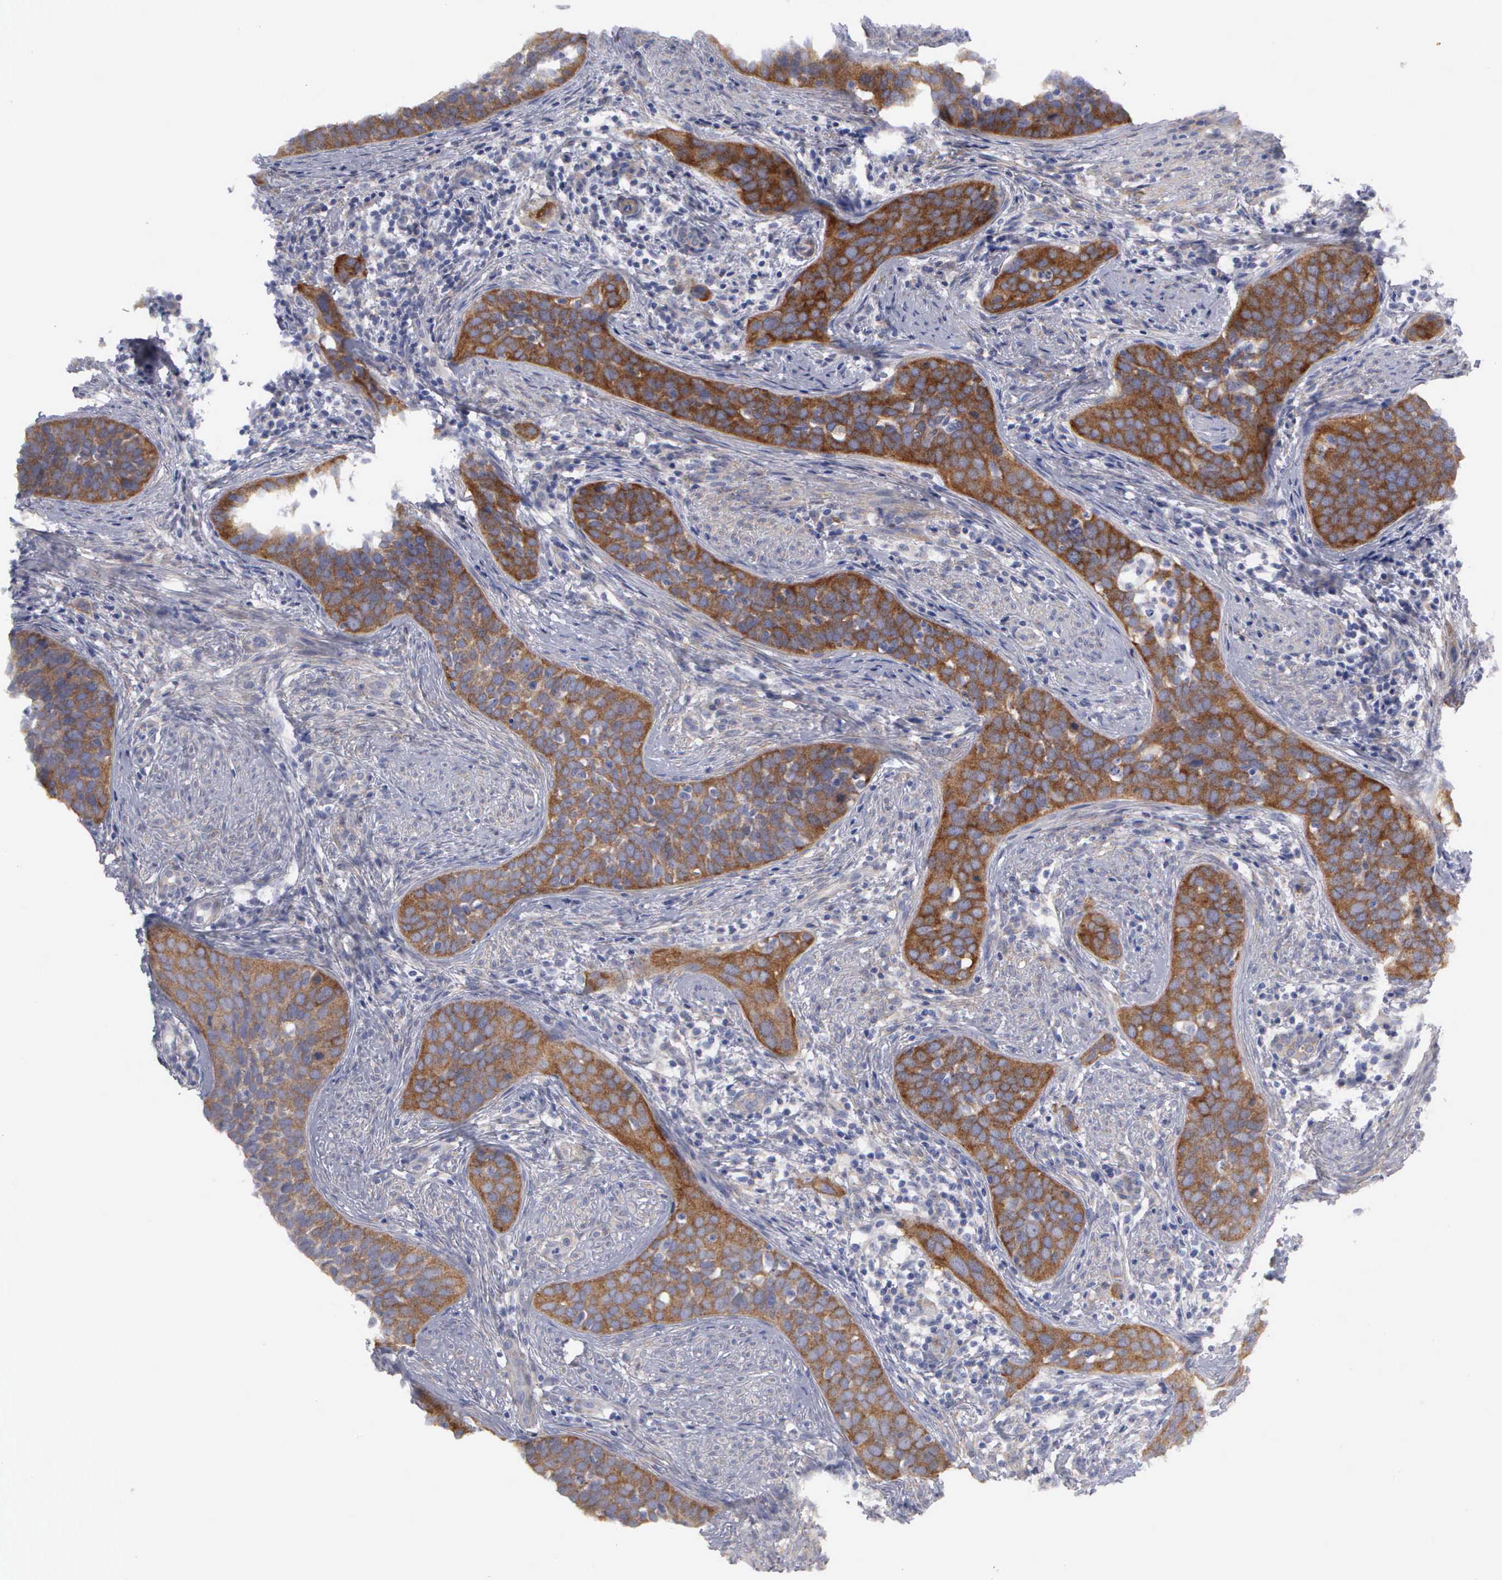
{"staining": {"intensity": "strong", "quantity": ">75%", "location": "cytoplasmic/membranous"}, "tissue": "cervical cancer", "cell_type": "Tumor cells", "image_type": "cancer", "snomed": [{"axis": "morphology", "description": "Squamous cell carcinoma, NOS"}, {"axis": "topography", "description": "Cervix"}], "caption": "Brown immunohistochemical staining in human cervical squamous cell carcinoma shows strong cytoplasmic/membranous expression in approximately >75% of tumor cells.", "gene": "CEP170B", "patient": {"sex": "female", "age": 31}}